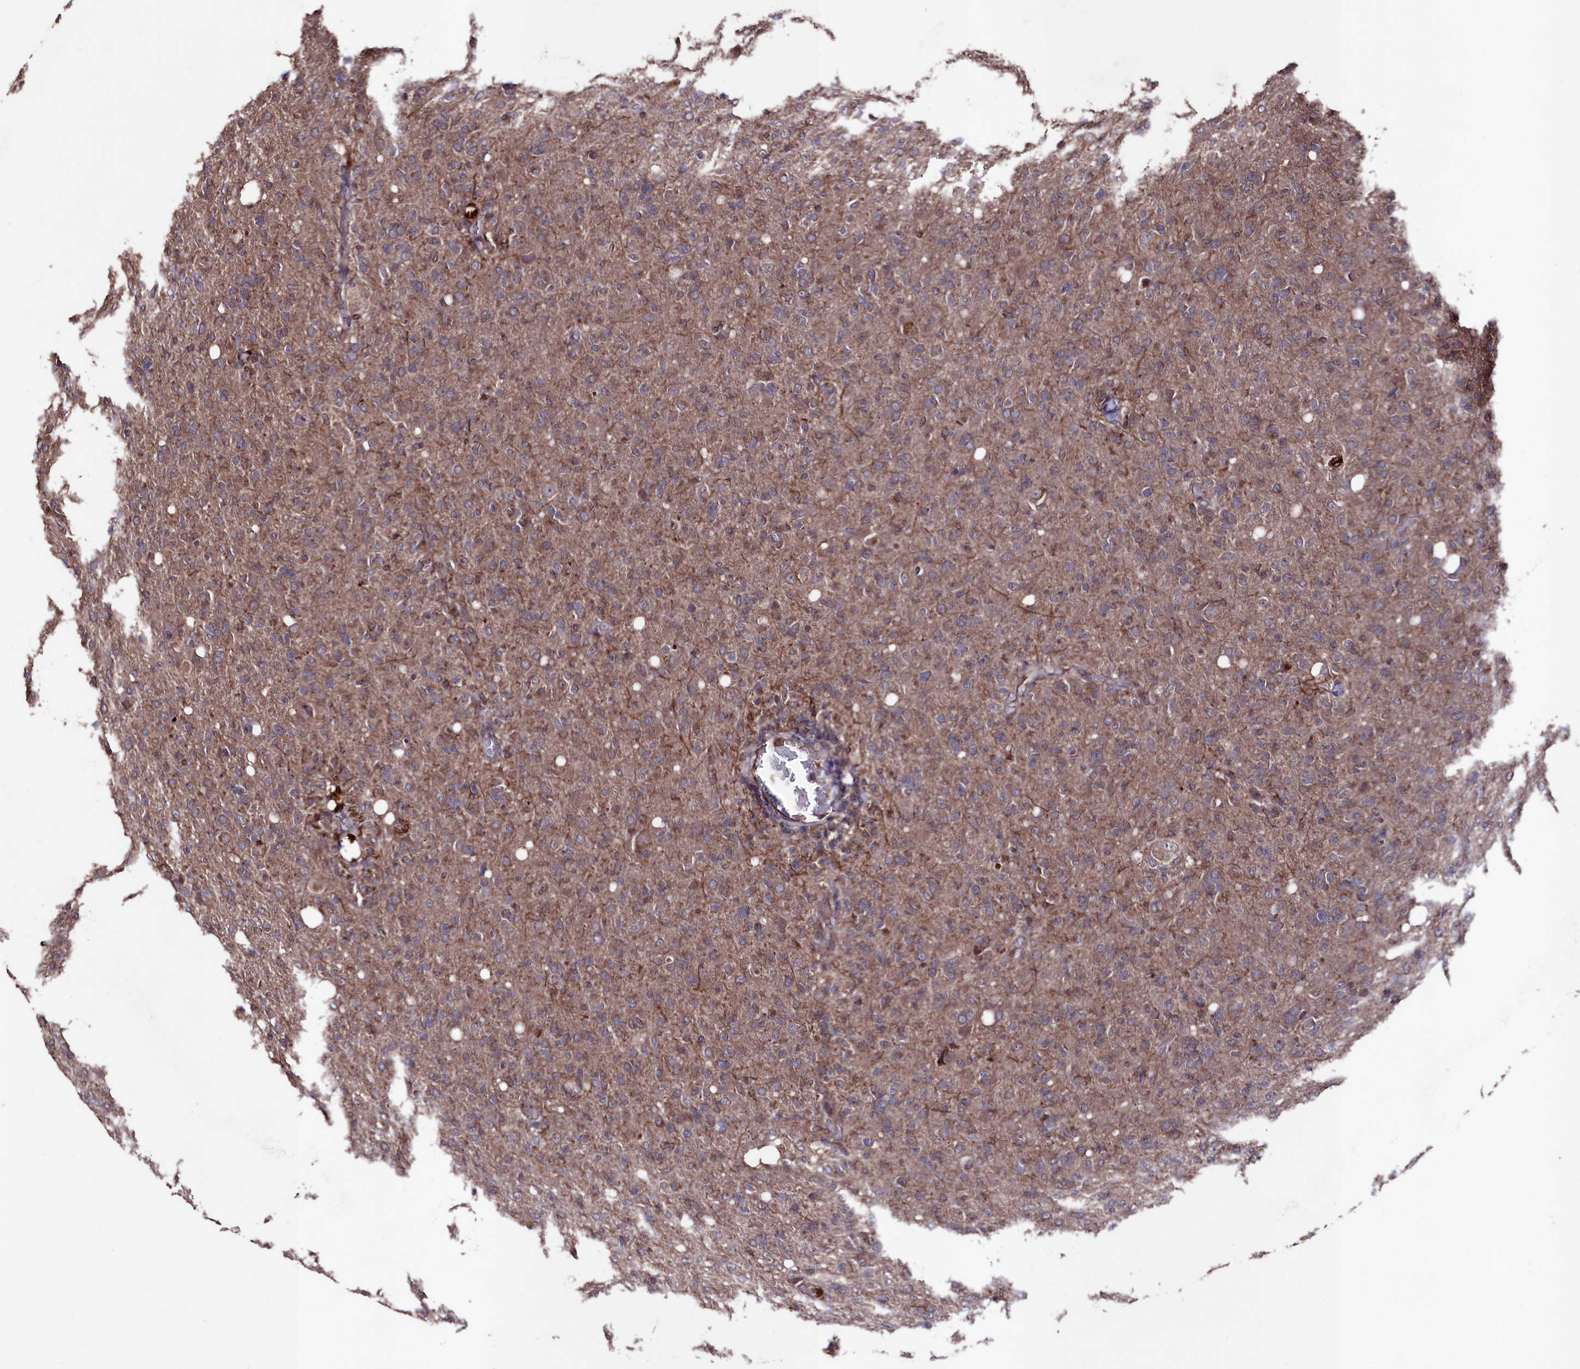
{"staining": {"intensity": "moderate", "quantity": ">75%", "location": "cytoplasmic/membranous"}, "tissue": "glioma", "cell_type": "Tumor cells", "image_type": "cancer", "snomed": [{"axis": "morphology", "description": "Glioma, malignant, High grade"}, {"axis": "topography", "description": "Brain"}], "caption": "A micrograph showing moderate cytoplasmic/membranous positivity in about >75% of tumor cells in glioma, as visualized by brown immunohistochemical staining.", "gene": "MYO1H", "patient": {"sex": "female", "age": 57}}